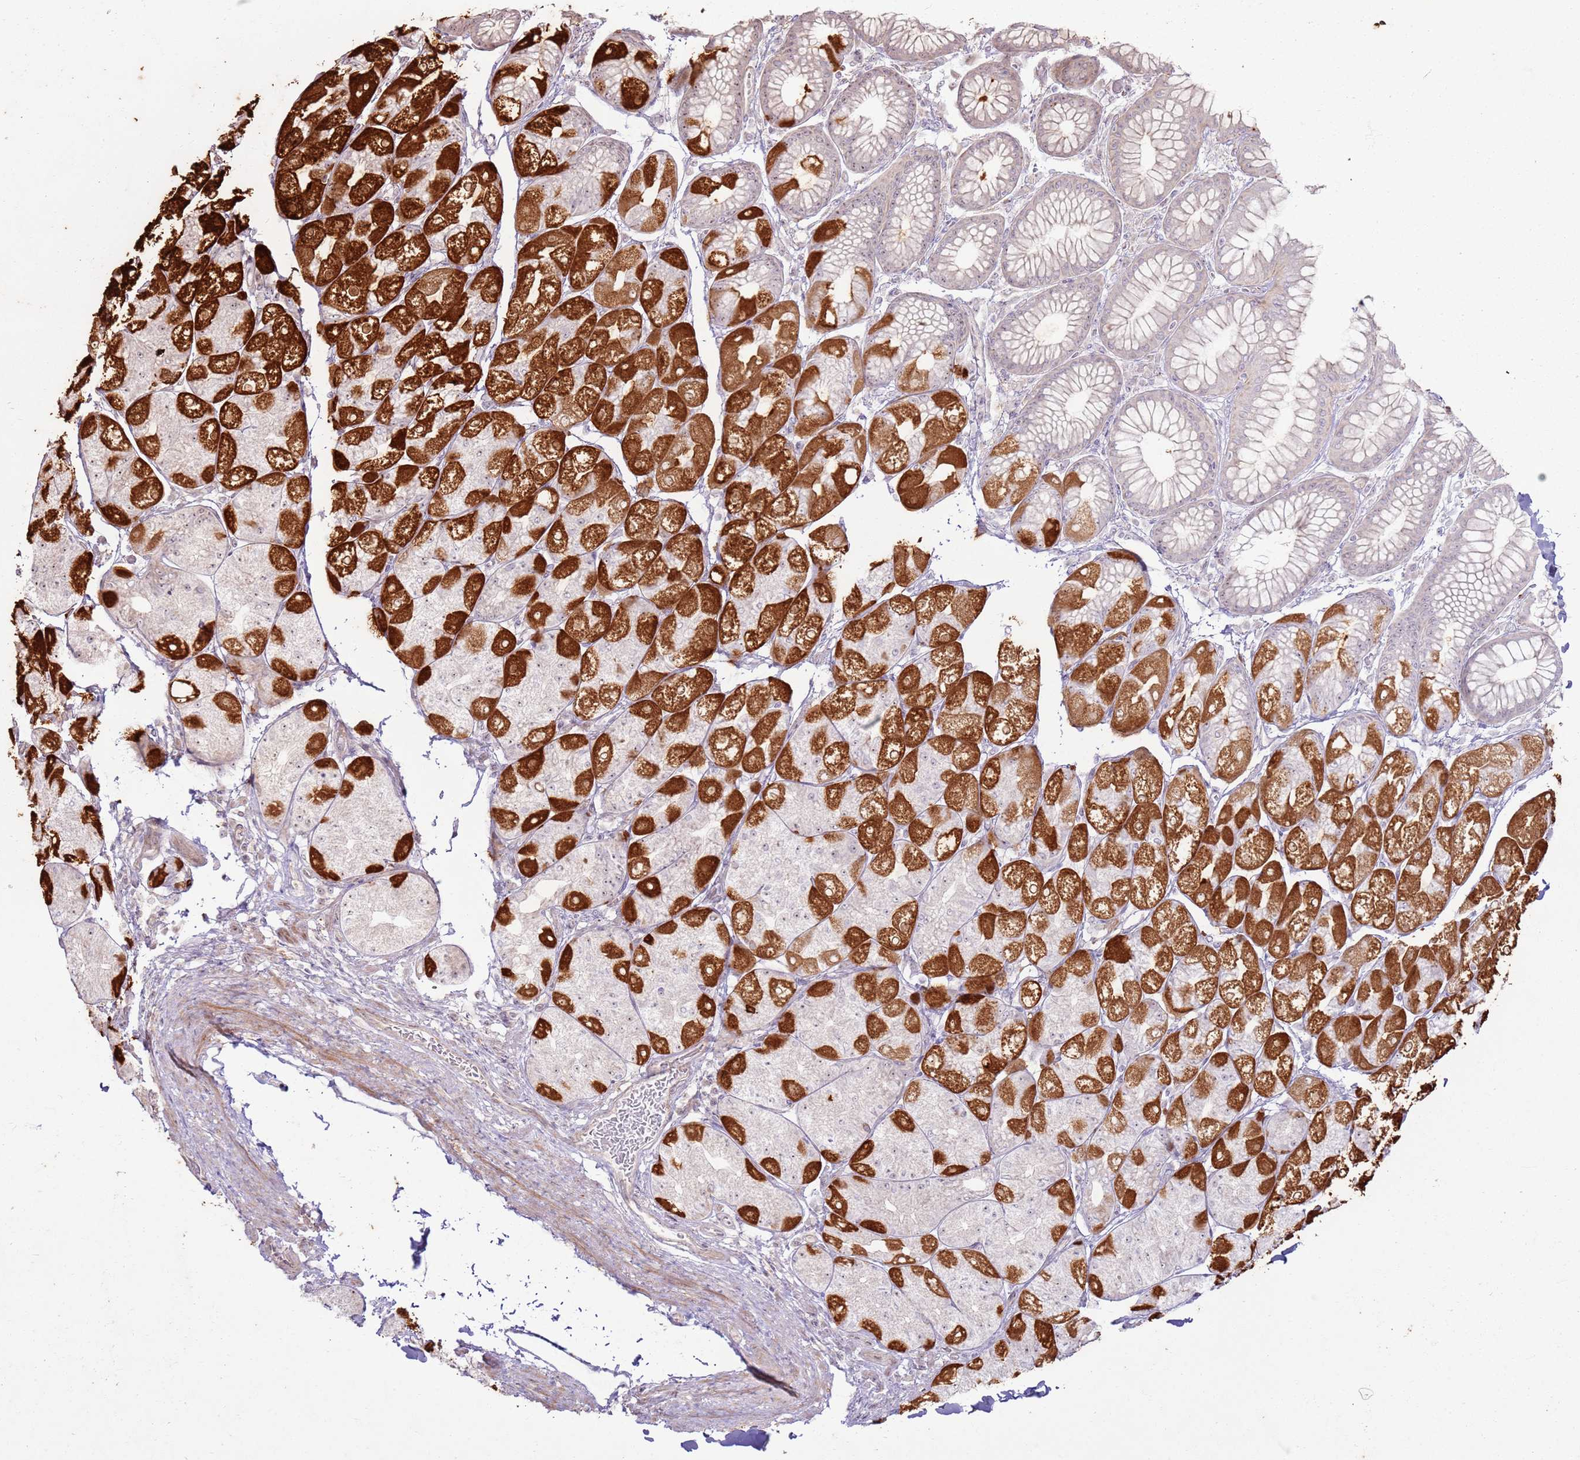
{"staining": {"intensity": "strong", "quantity": "25%-75%", "location": "cytoplasmic/membranous"}, "tissue": "stomach", "cell_type": "Glandular cells", "image_type": "normal", "snomed": [{"axis": "morphology", "description": "Normal tissue, NOS"}, {"axis": "topography", "description": "Stomach"}], "caption": "Immunohistochemistry histopathology image of benign stomach stained for a protein (brown), which reveals high levels of strong cytoplasmic/membranous expression in approximately 25%-75% of glandular cells.", "gene": "CNPY1", "patient": {"sex": "male", "age": 57}}